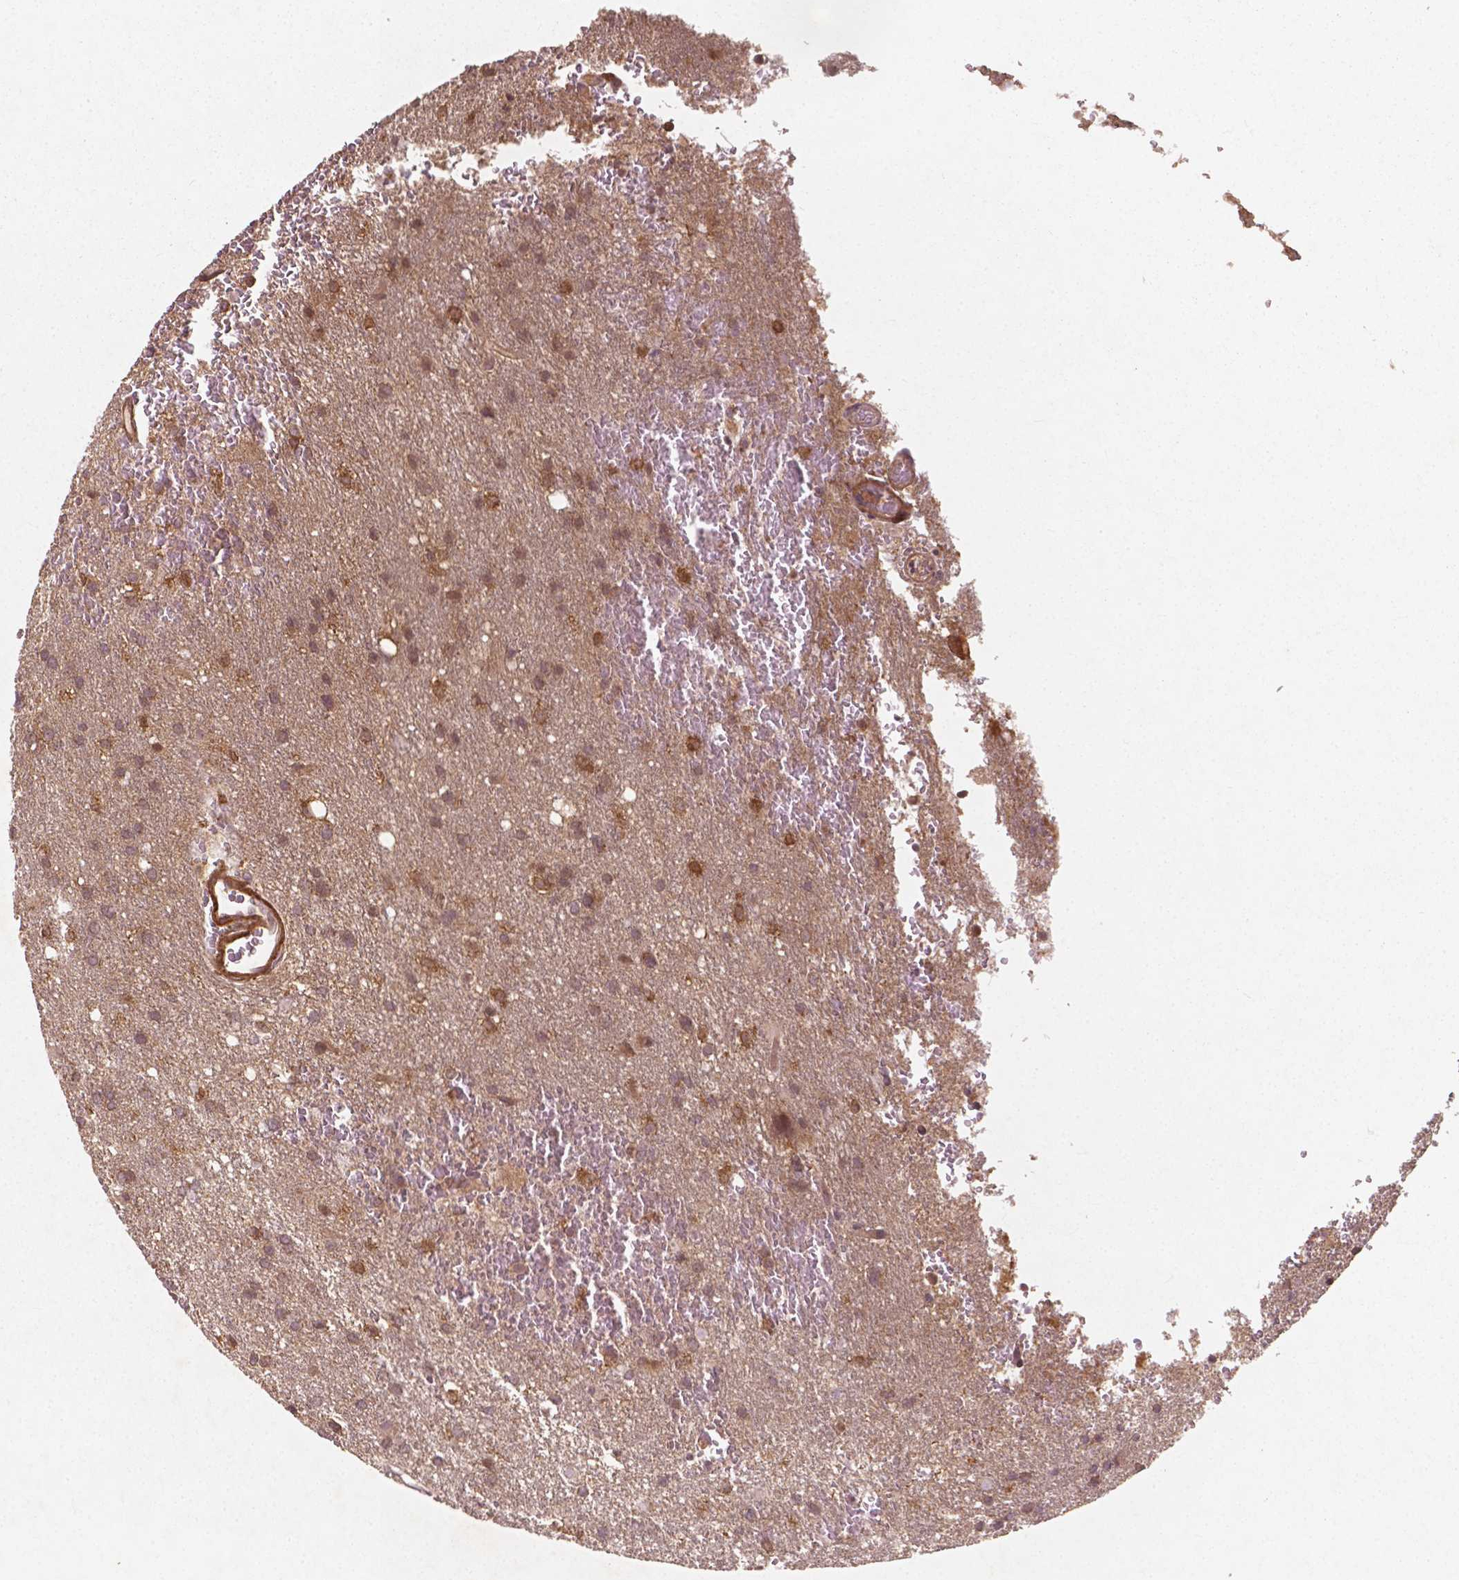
{"staining": {"intensity": "moderate", "quantity": "25%-75%", "location": "cytoplasmic/membranous"}, "tissue": "glioma", "cell_type": "Tumor cells", "image_type": "cancer", "snomed": [{"axis": "morphology", "description": "Glioma, malignant, Low grade"}, {"axis": "topography", "description": "Brain"}], "caption": "The micrograph shows immunohistochemical staining of glioma. There is moderate cytoplasmic/membranous staining is appreciated in approximately 25%-75% of tumor cells.", "gene": "CYFIP2", "patient": {"sex": "male", "age": 66}}